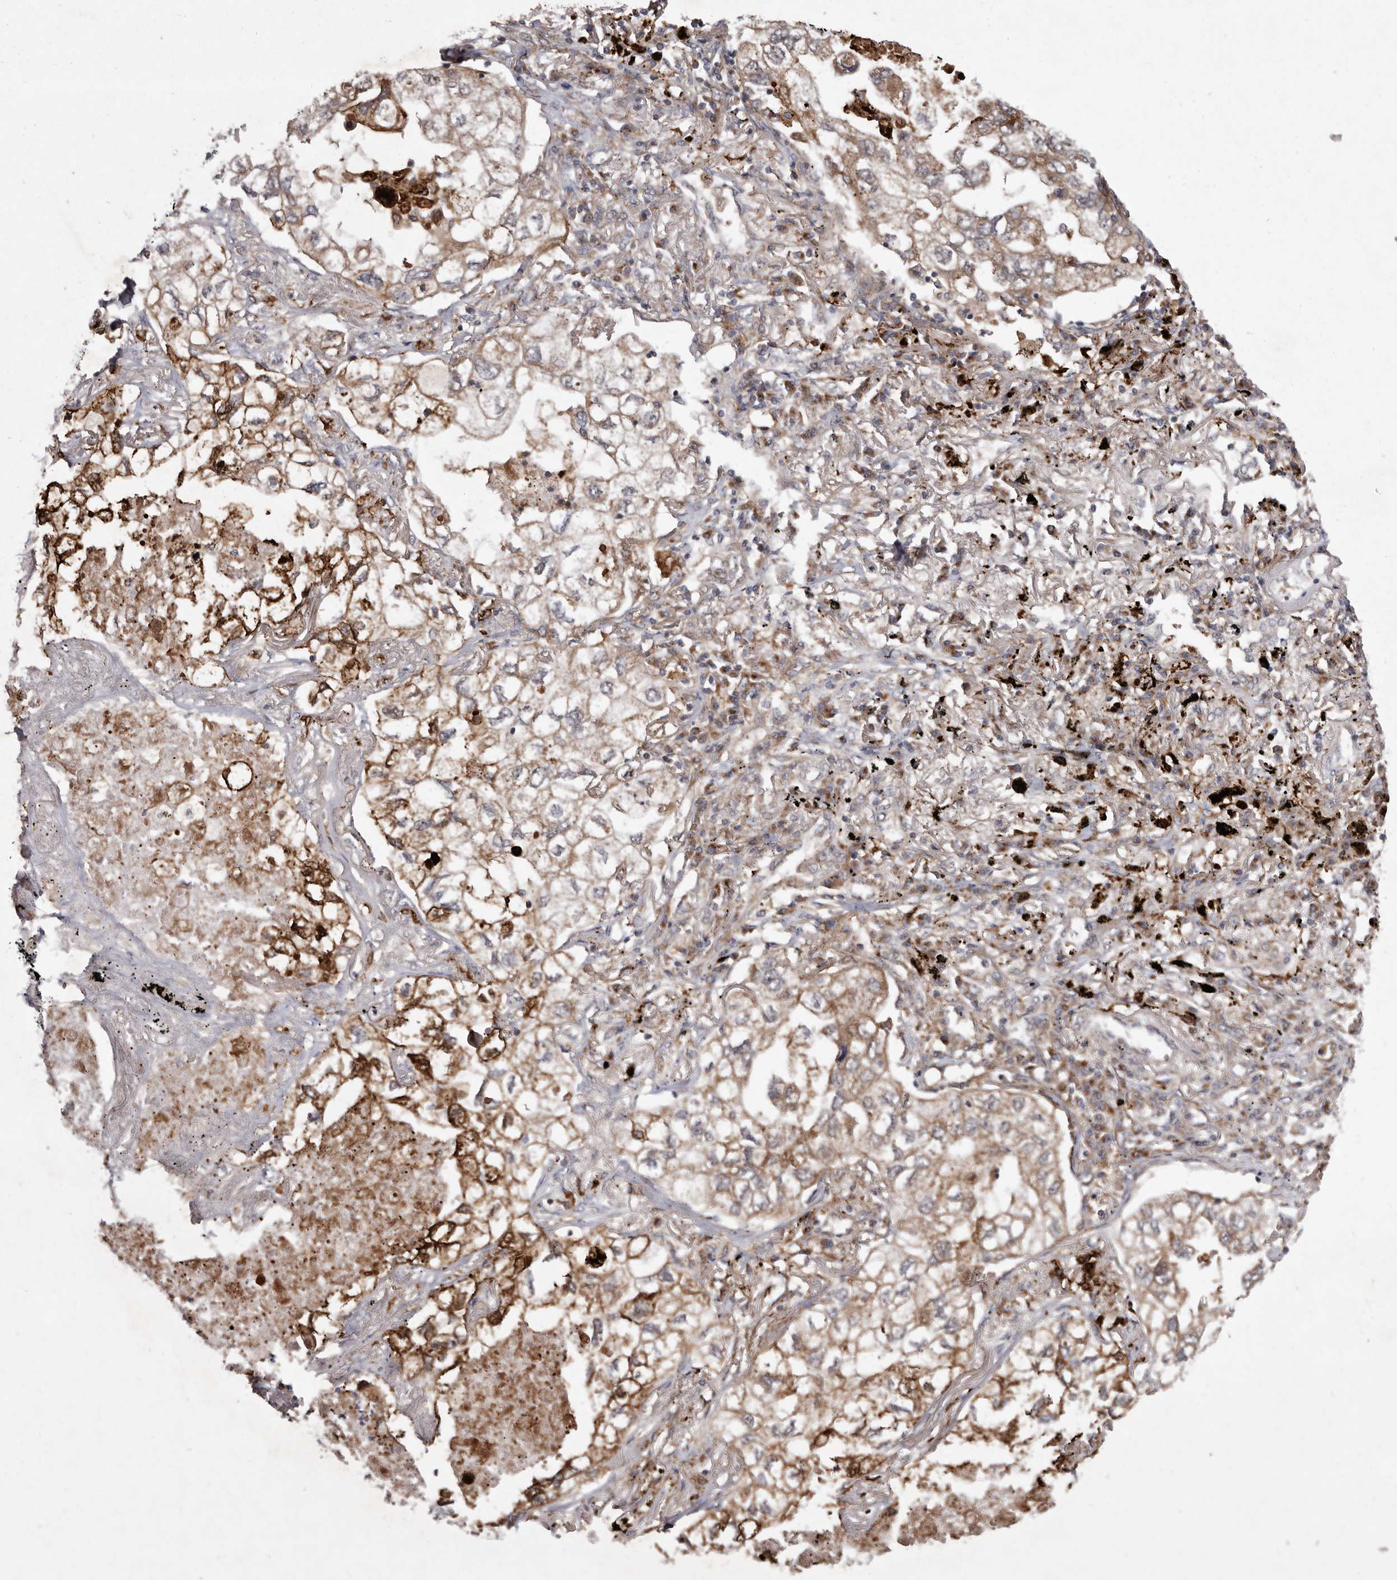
{"staining": {"intensity": "moderate", "quantity": ">75%", "location": "cytoplasmic/membranous"}, "tissue": "lung cancer", "cell_type": "Tumor cells", "image_type": "cancer", "snomed": [{"axis": "morphology", "description": "Adenocarcinoma, NOS"}, {"axis": "topography", "description": "Lung"}], "caption": "A brown stain labels moderate cytoplasmic/membranous positivity of a protein in human lung adenocarcinoma tumor cells. (DAB IHC with brightfield microscopy, high magnification).", "gene": "FLAD1", "patient": {"sex": "male", "age": 65}}